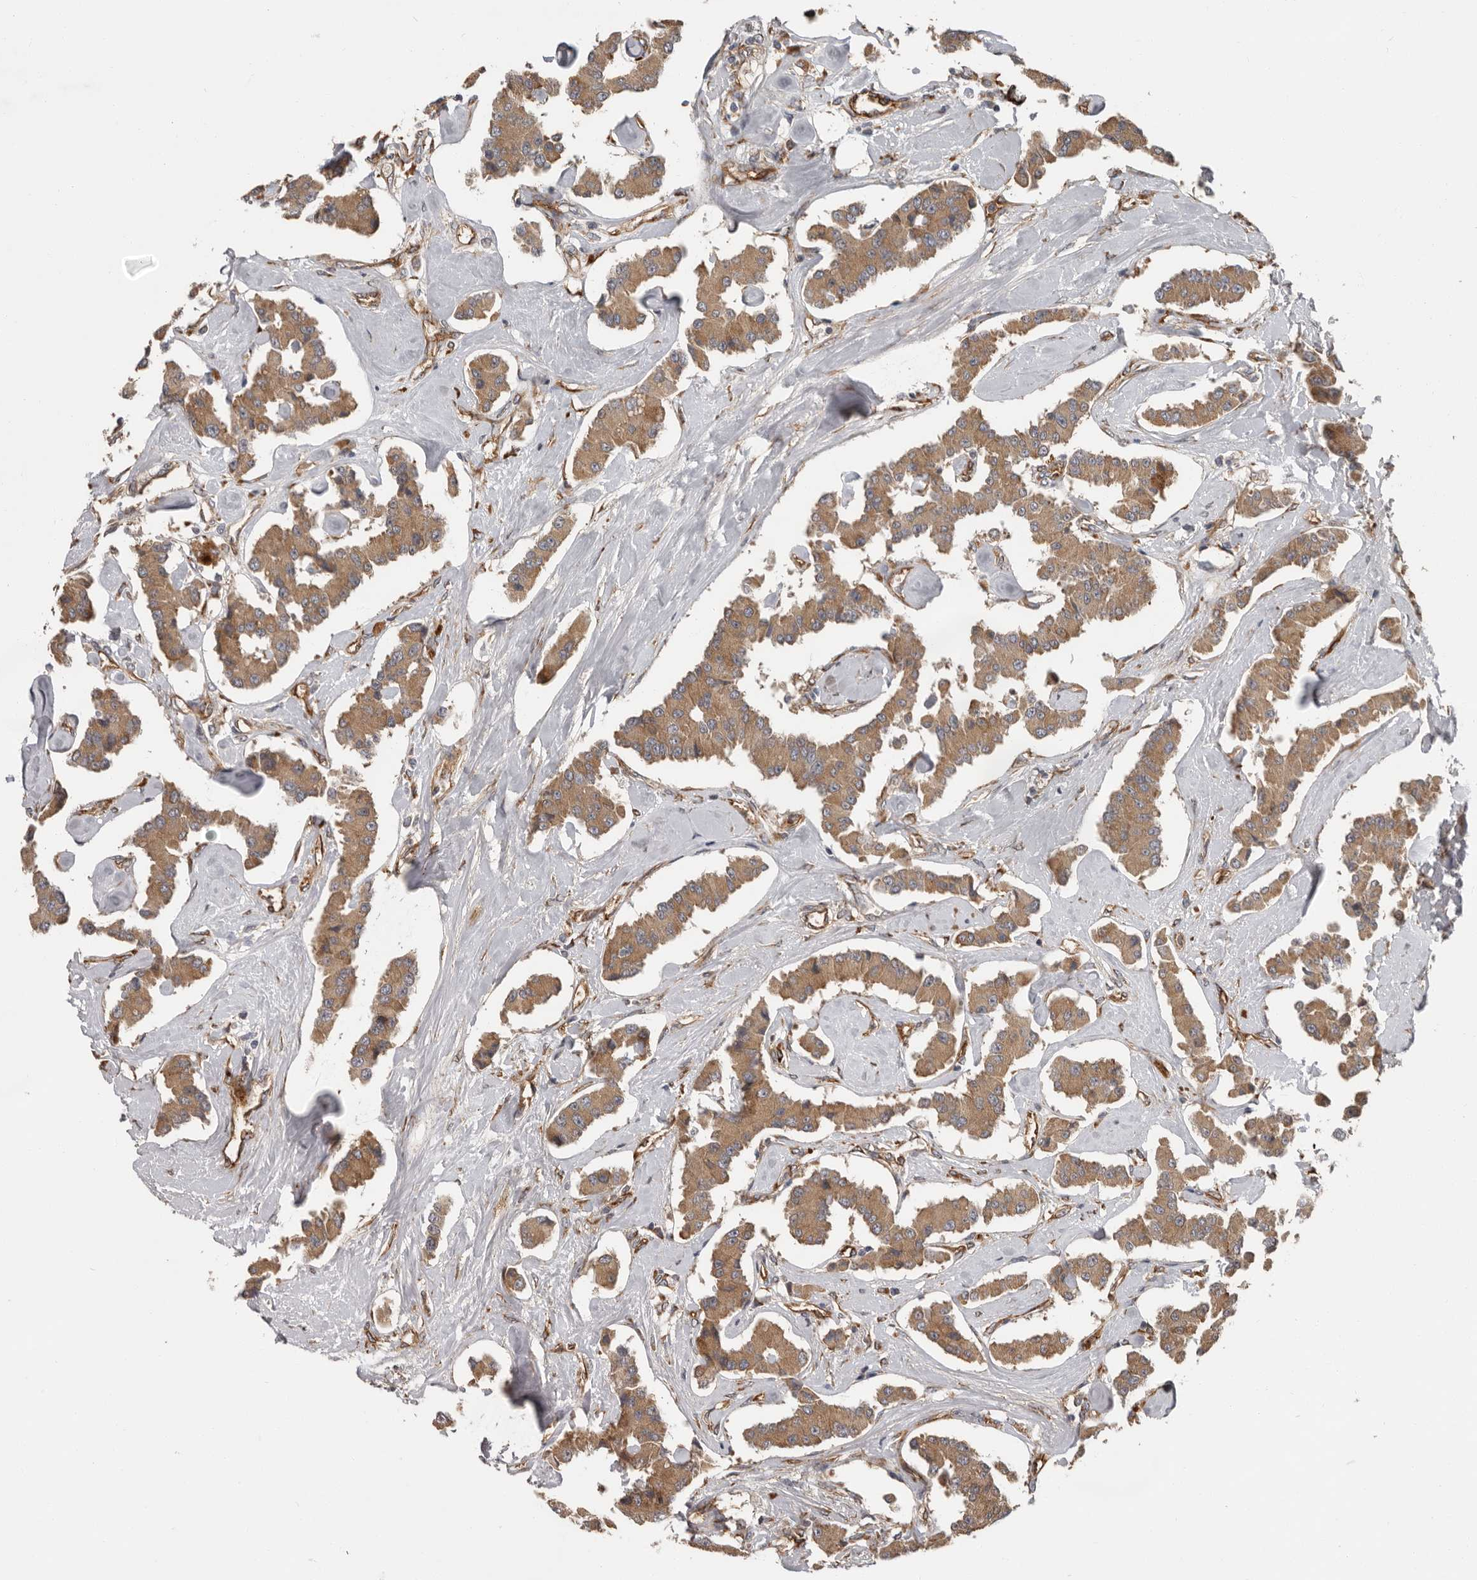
{"staining": {"intensity": "moderate", "quantity": ">75%", "location": "cytoplasmic/membranous"}, "tissue": "carcinoid", "cell_type": "Tumor cells", "image_type": "cancer", "snomed": [{"axis": "morphology", "description": "Carcinoid, malignant, NOS"}, {"axis": "topography", "description": "Pancreas"}], "caption": "An image of human malignant carcinoid stained for a protein exhibits moderate cytoplasmic/membranous brown staining in tumor cells. (DAB (3,3'-diaminobenzidine) IHC, brown staining for protein, blue staining for nuclei).", "gene": "MTF1", "patient": {"sex": "male", "age": 41}}